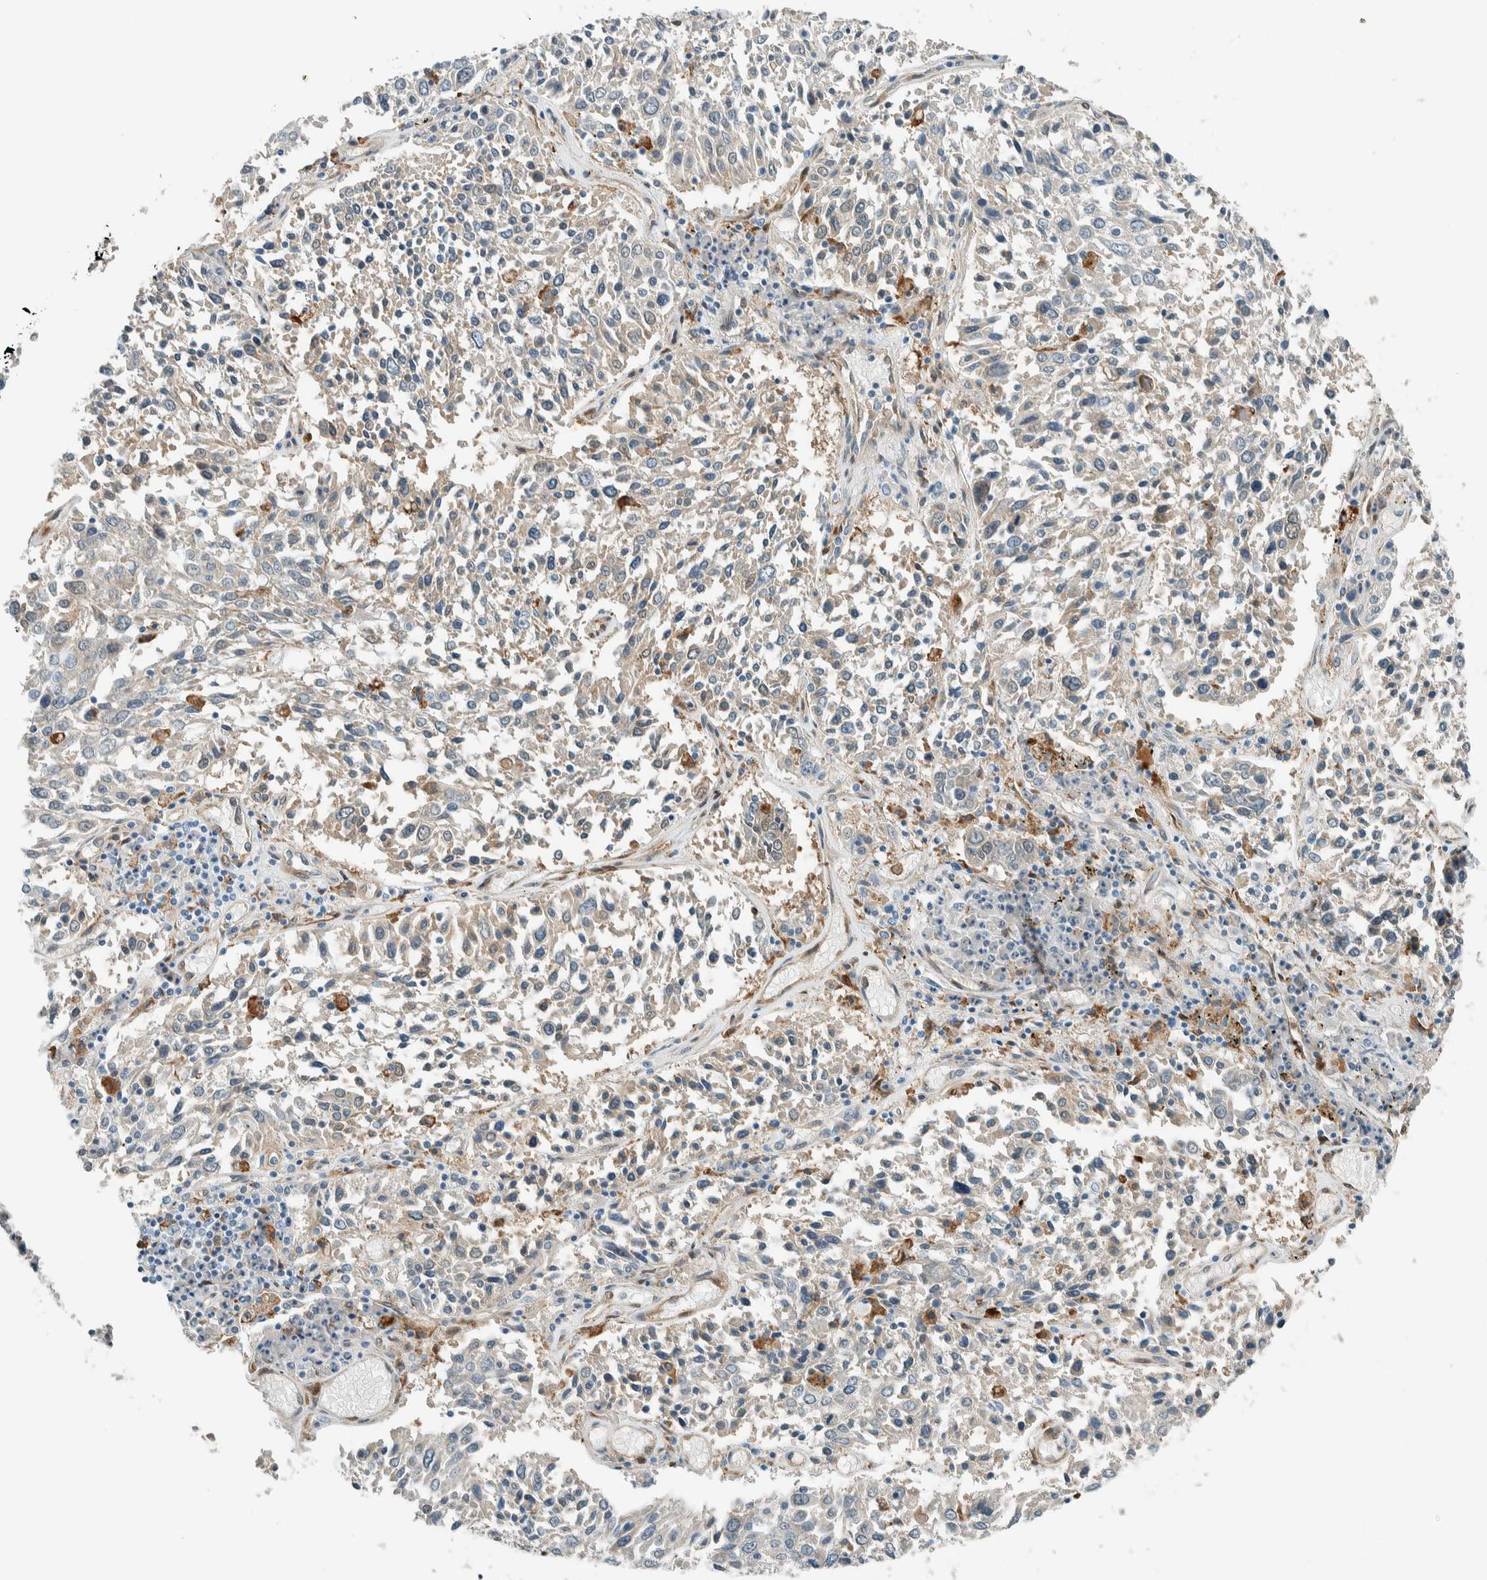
{"staining": {"intensity": "negative", "quantity": "none", "location": "none"}, "tissue": "lung cancer", "cell_type": "Tumor cells", "image_type": "cancer", "snomed": [{"axis": "morphology", "description": "Squamous cell carcinoma, NOS"}, {"axis": "topography", "description": "Lung"}], "caption": "Protein analysis of lung squamous cell carcinoma demonstrates no significant staining in tumor cells. Brightfield microscopy of immunohistochemistry stained with DAB (brown) and hematoxylin (blue), captured at high magnification.", "gene": "NXN", "patient": {"sex": "male", "age": 65}}